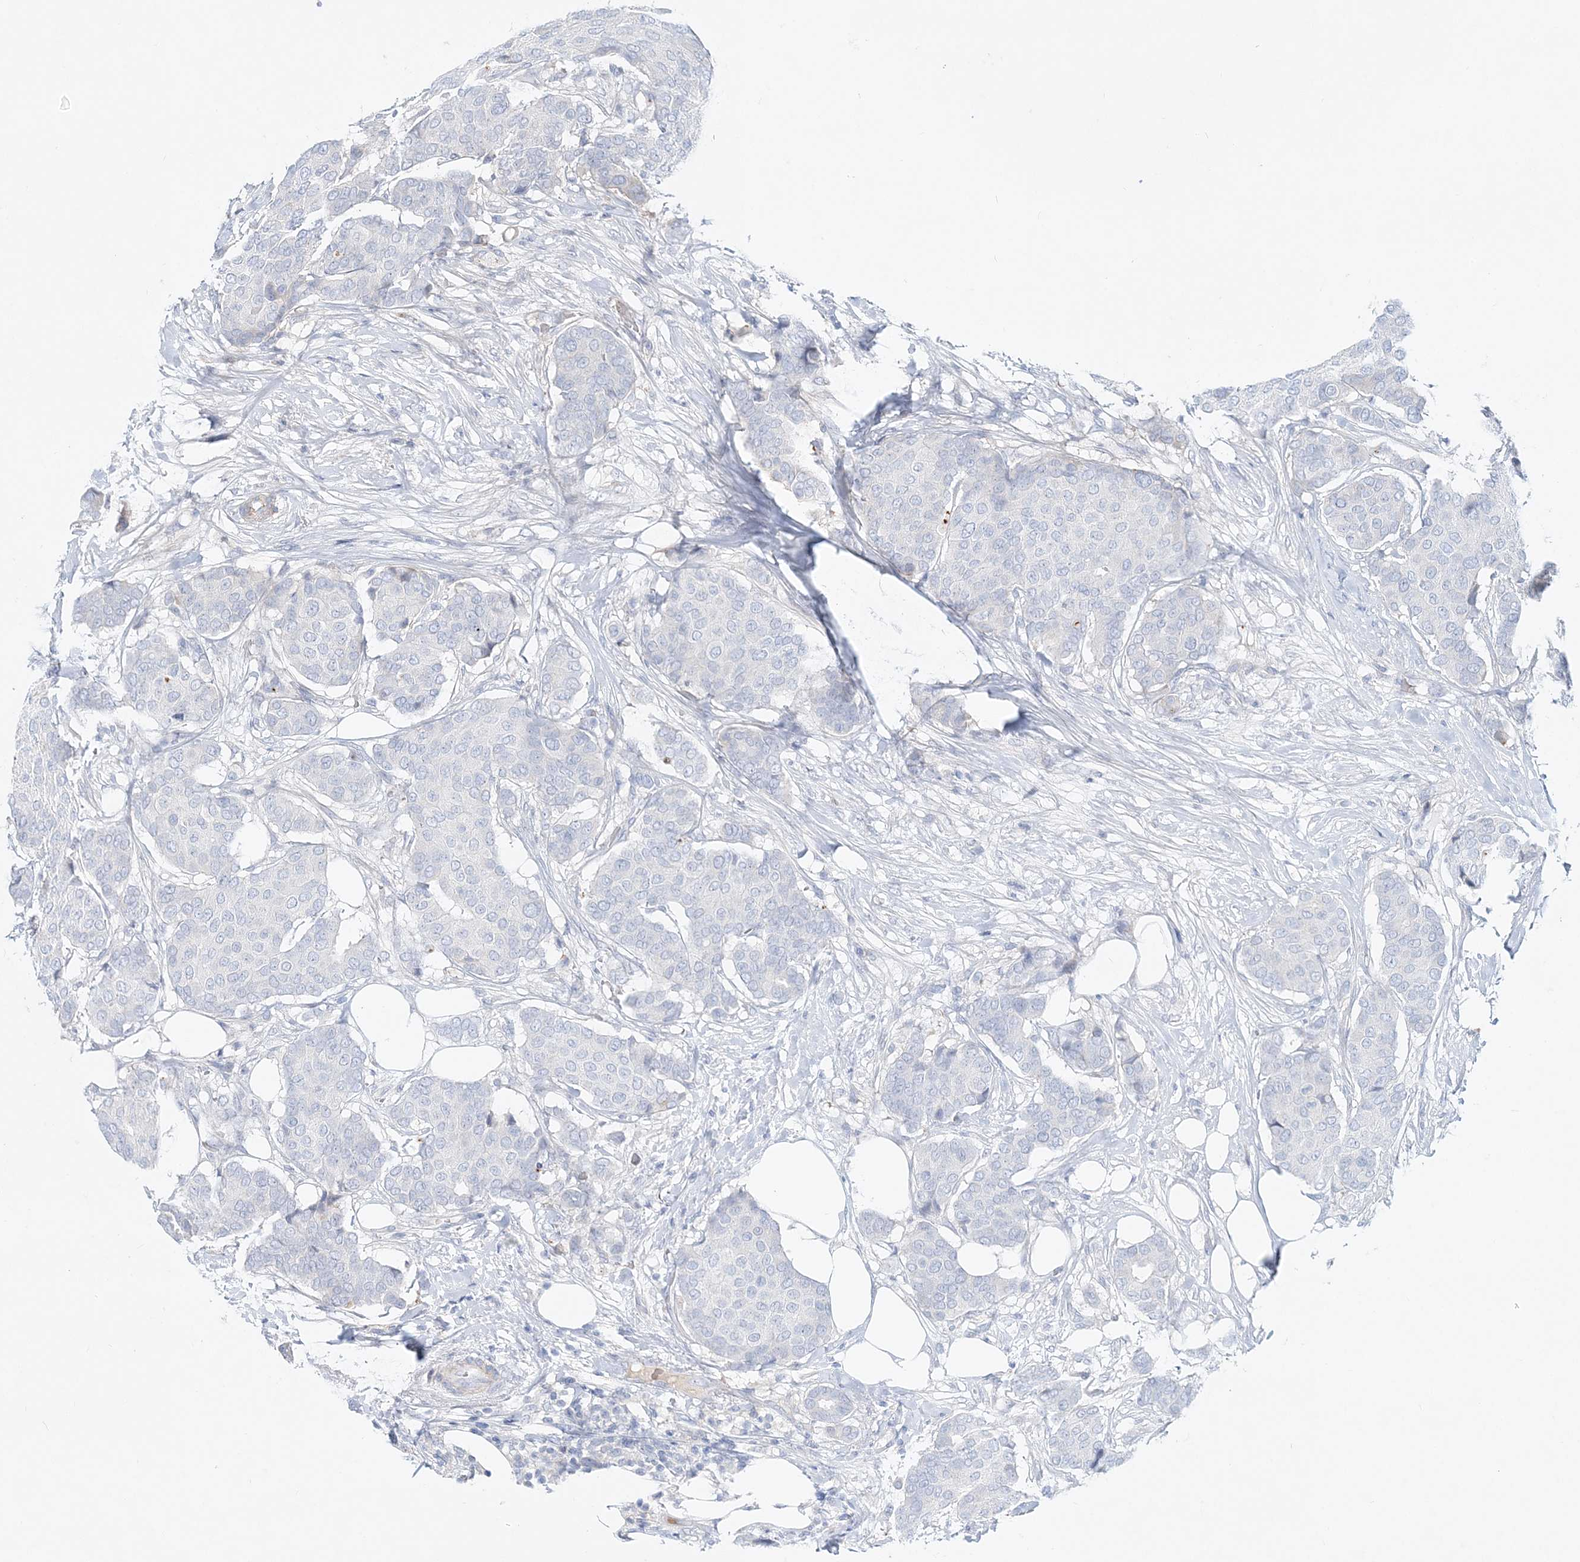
{"staining": {"intensity": "negative", "quantity": "none", "location": "none"}, "tissue": "breast cancer", "cell_type": "Tumor cells", "image_type": "cancer", "snomed": [{"axis": "morphology", "description": "Duct carcinoma"}, {"axis": "topography", "description": "Breast"}], "caption": "This is an IHC micrograph of invasive ductal carcinoma (breast). There is no staining in tumor cells.", "gene": "DNAH5", "patient": {"sex": "female", "age": 75}}